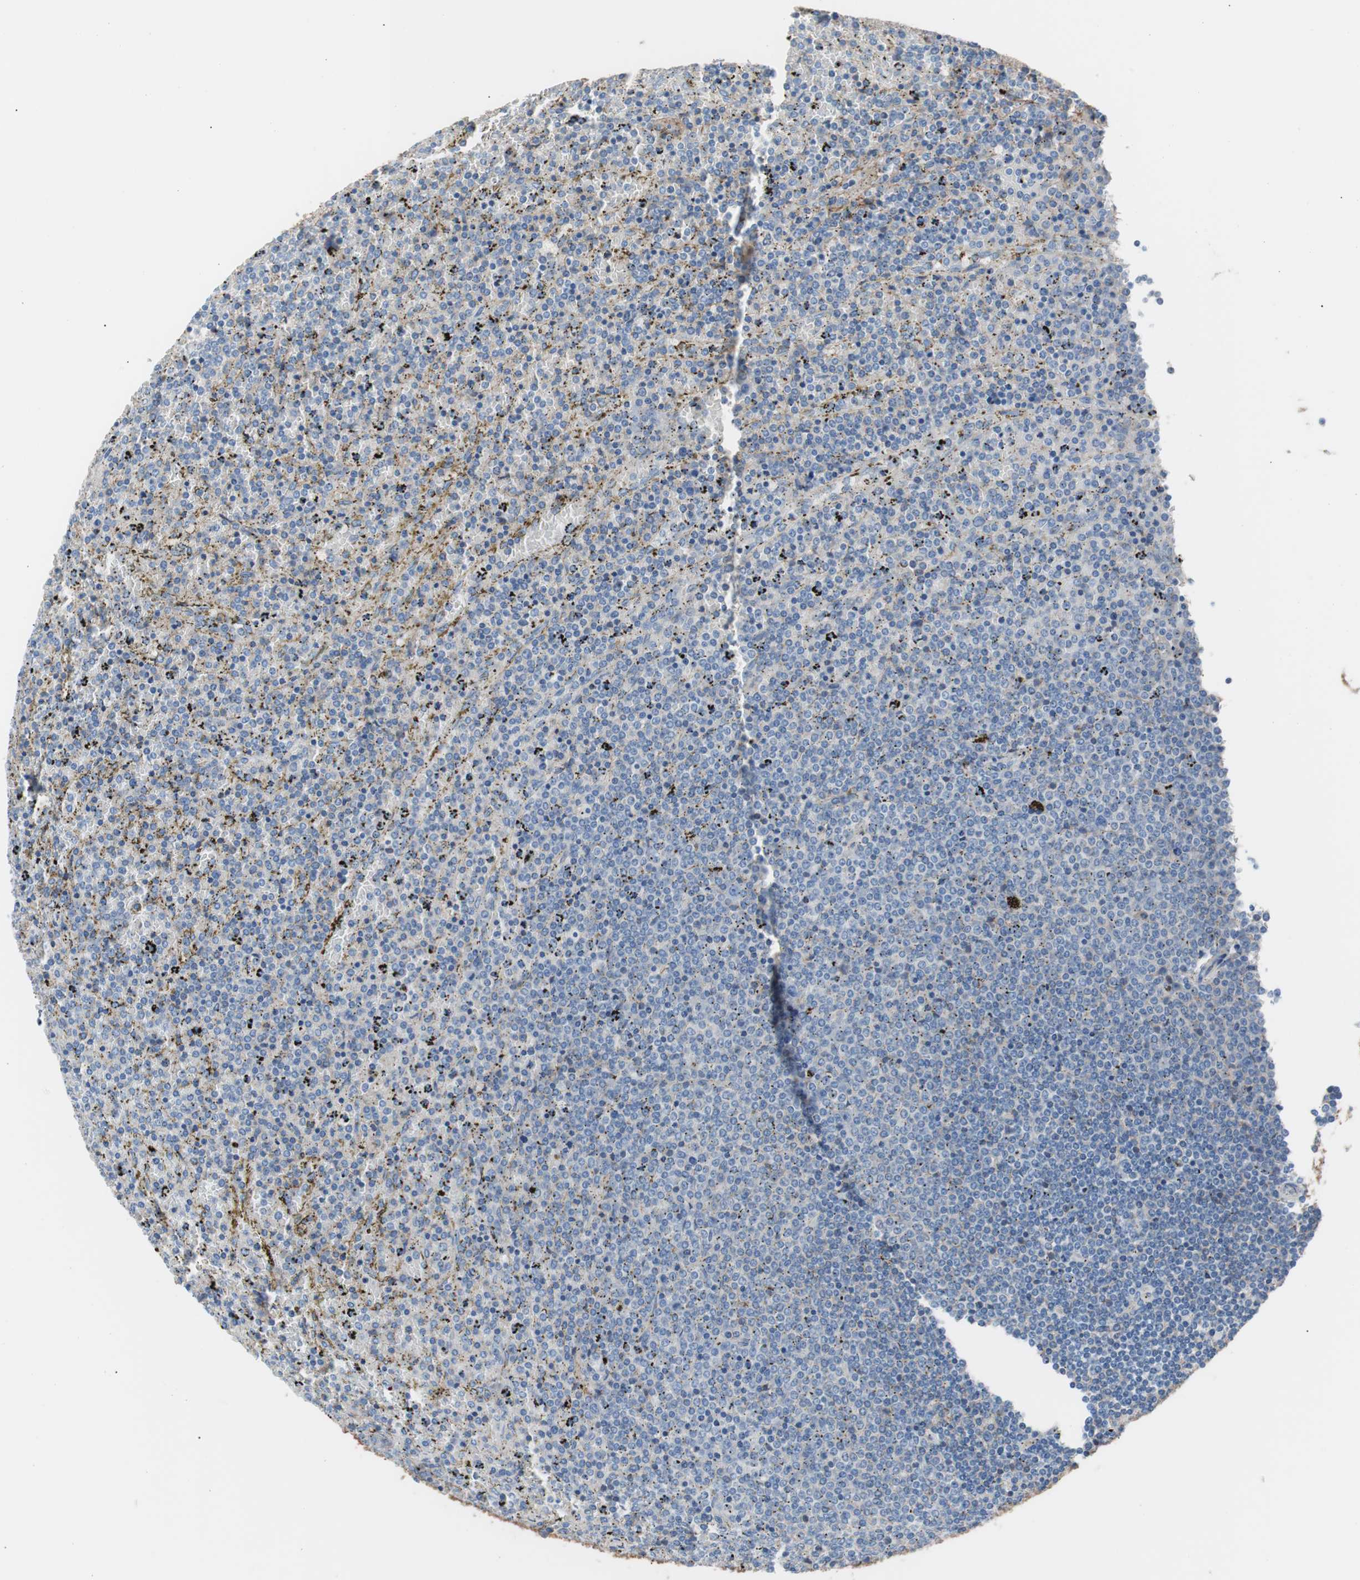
{"staining": {"intensity": "negative", "quantity": "none", "location": "none"}, "tissue": "lymphoma", "cell_type": "Tumor cells", "image_type": "cancer", "snomed": [{"axis": "morphology", "description": "Malignant lymphoma, non-Hodgkin's type, Low grade"}, {"axis": "topography", "description": "Spleen"}], "caption": "This is a image of immunohistochemistry staining of lymphoma, which shows no positivity in tumor cells.", "gene": "CD81", "patient": {"sex": "female", "age": 77}}